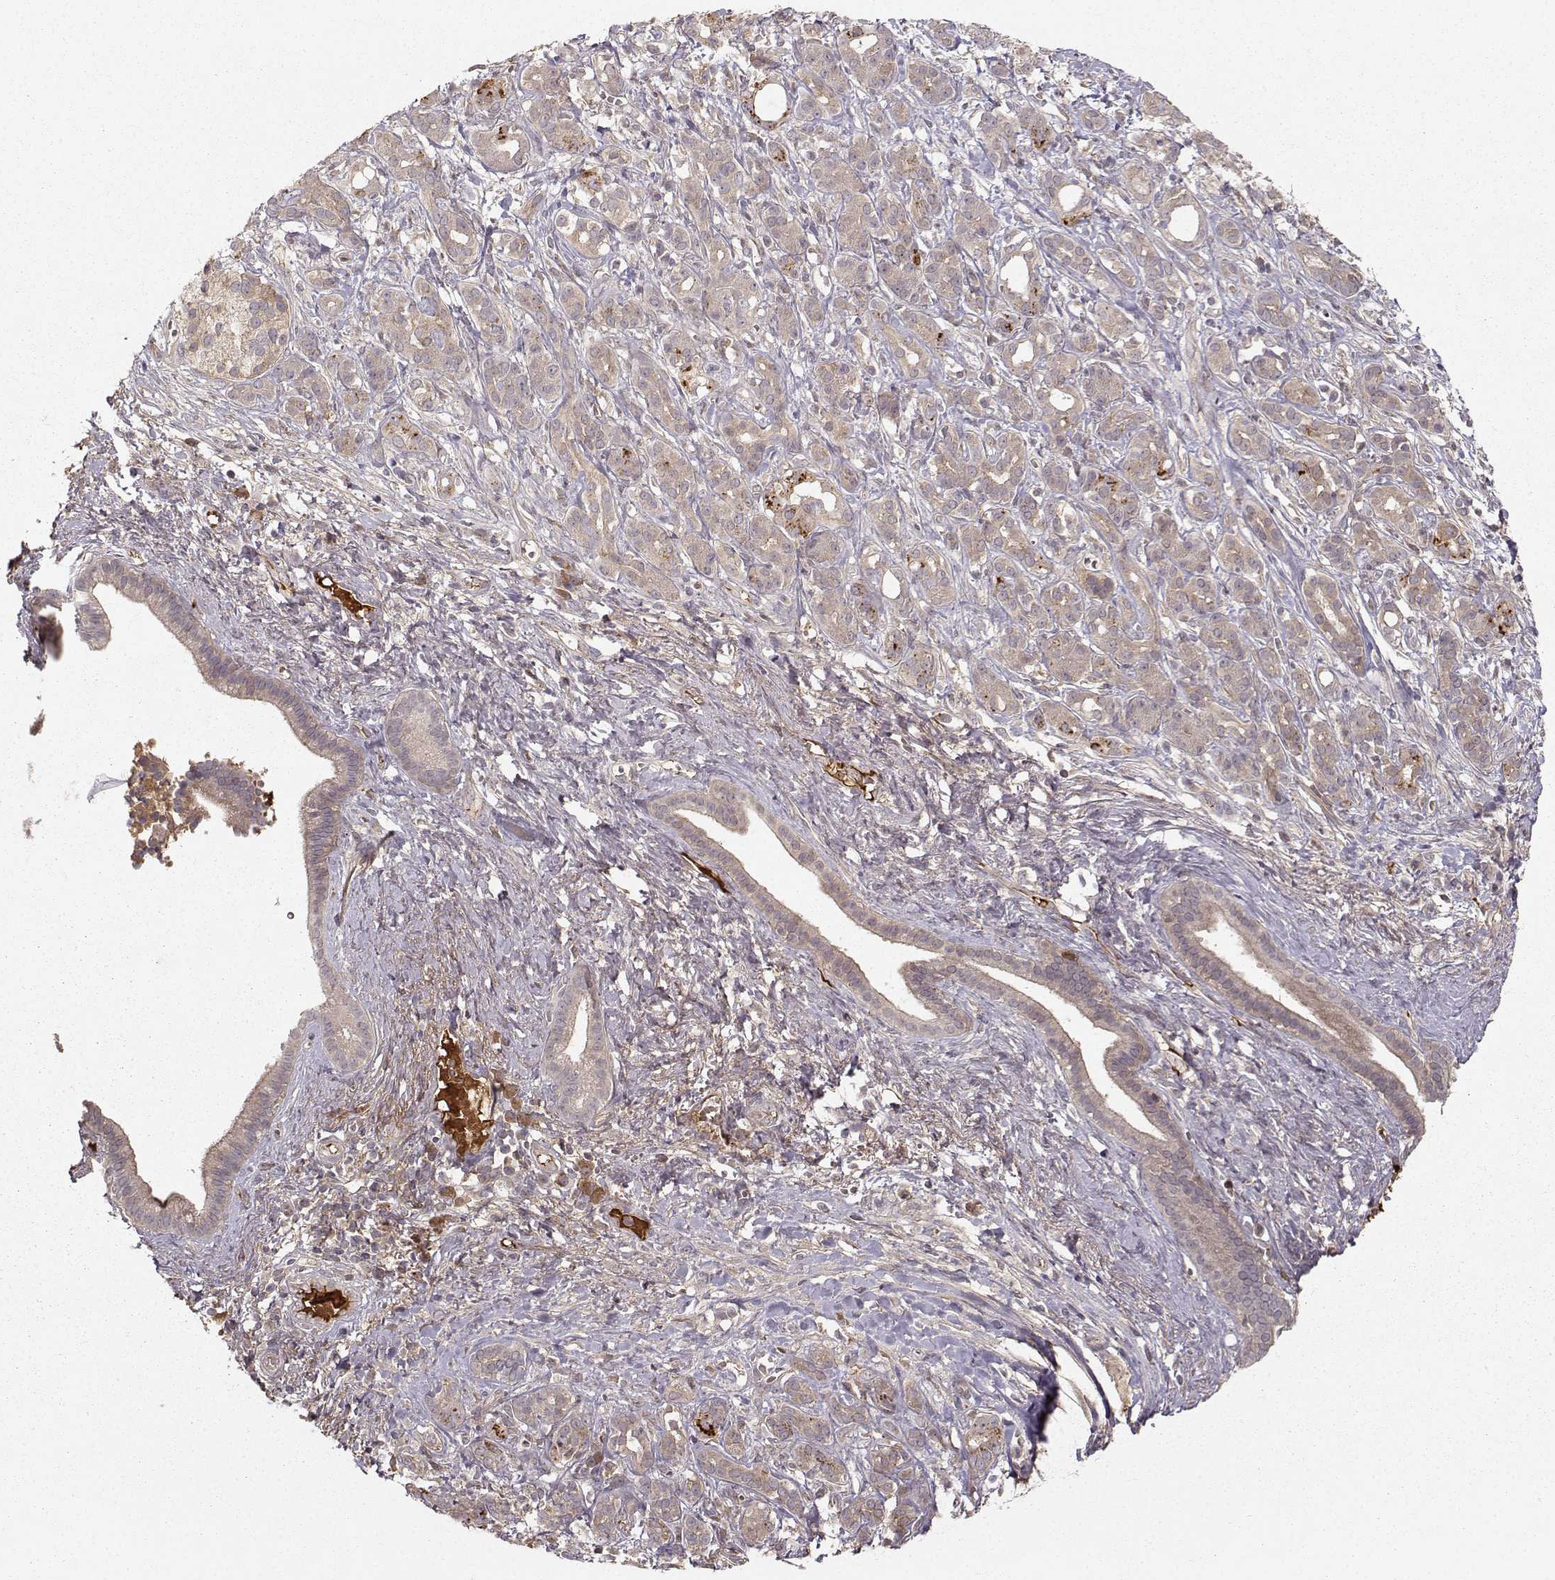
{"staining": {"intensity": "negative", "quantity": "none", "location": "none"}, "tissue": "pancreatic cancer", "cell_type": "Tumor cells", "image_type": "cancer", "snomed": [{"axis": "morphology", "description": "Adenocarcinoma, NOS"}, {"axis": "topography", "description": "Pancreas"}], "caption": "Immunohistochemistry of human adenocarcinoma (pancreatic) shows no staining in tumor cells.", "gene": "WNT6", "patient": {"sex": "male", "age": 61}}